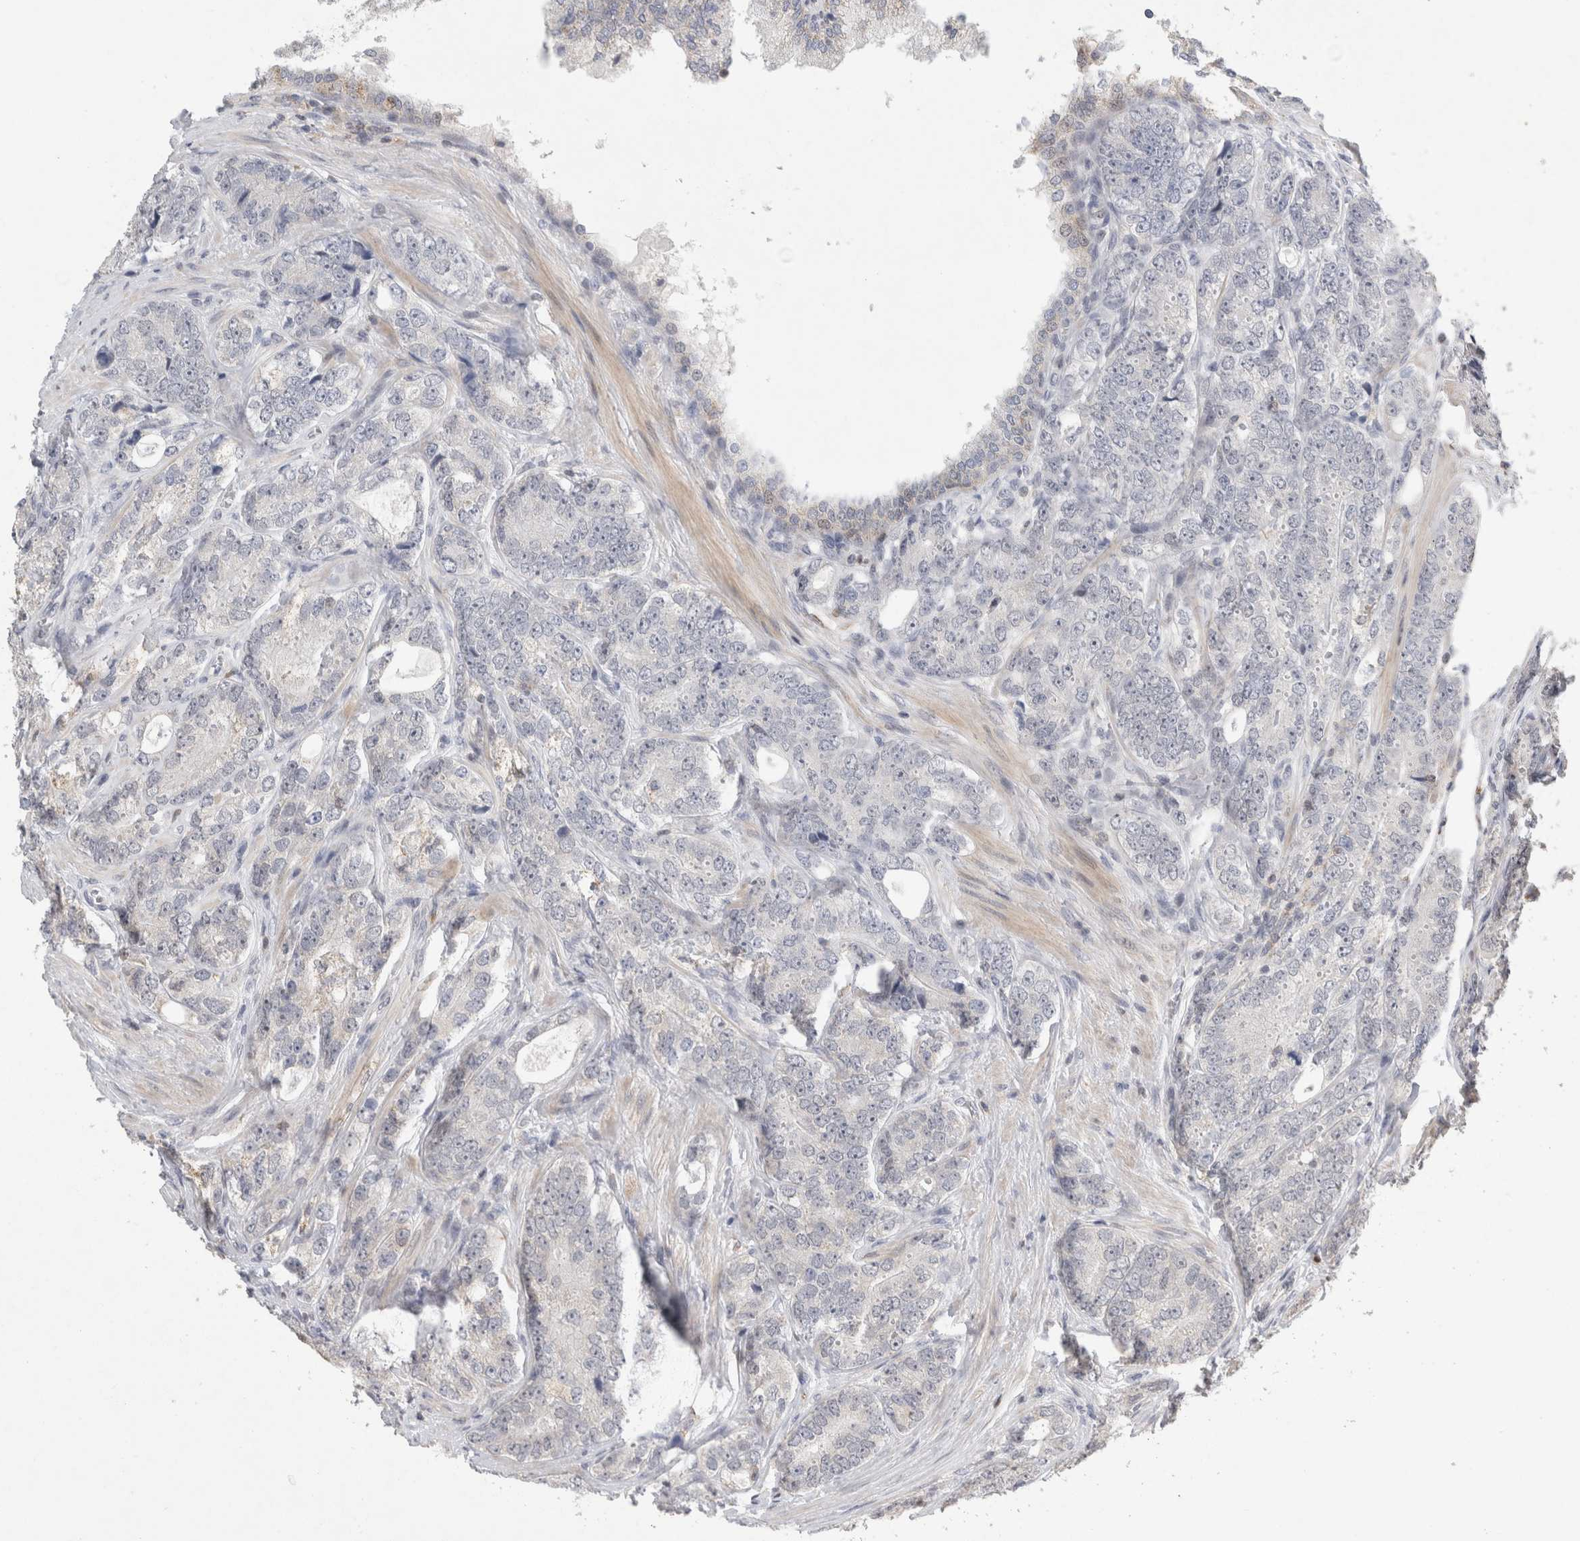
{"staining": {"intensity": "negative", "quantity": "none", "location": "none"}, "tissue": "prostate cancer", "cell_type": "Tumor cells", "image_type": "cancer", "snomed": [{"axis": "morphology", "description": "Adenocarcinoma, High grade"}, {"axis": "topography", "description": "Prostate"}], "caption": "IHC photomicrograph of neoplastic tissue: high-grade adenocarcinoma (prostate) stained with DAB (3,3'-diaminobenzidine) displays no significant protein expression in tumor cells.", "gene": "AGMAT", "patient": {"sex": "male", "age": 56}}